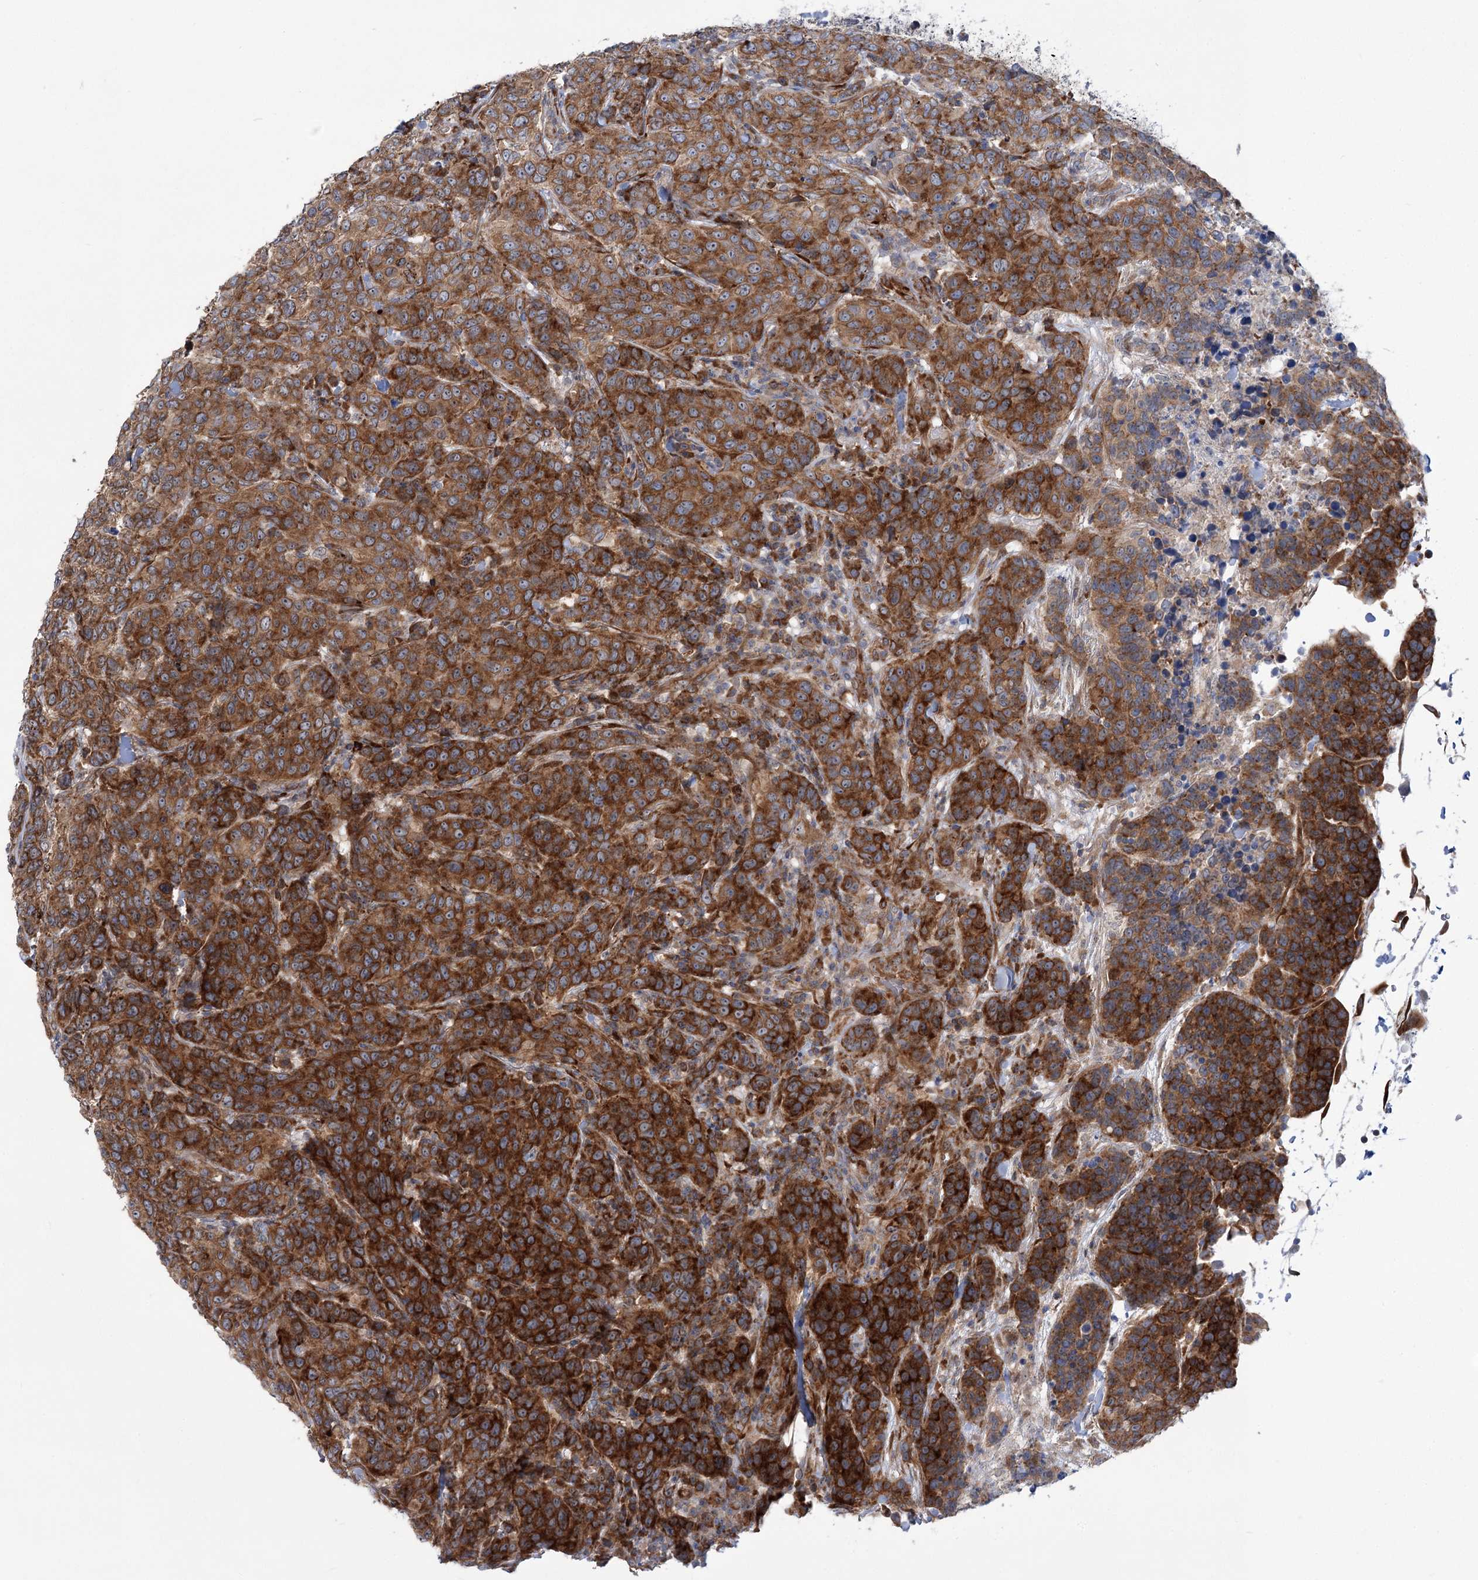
{"staining": {"intensity": "strong", "quantity": ">75%", "location": "cytoplasmic/membranous"}, "tissue": "breast cancer", "cell_type": "Tumor cells", "image_type": "cancer", "snomed": [{"axis": "morphology", "description": "Duct carcinoma"}, {"axis": "topography", "description": "Breast"}], "caption": "This micrograph exhibits breast cancer stained with IHC to label a protein in brown. The cytoplasmic/membranous of tumor cells show strong positivity for the protein. Nuclei are counter-stained blue.", "gene": "VWA2", "patient": {"sex": "female", "age": 55}}